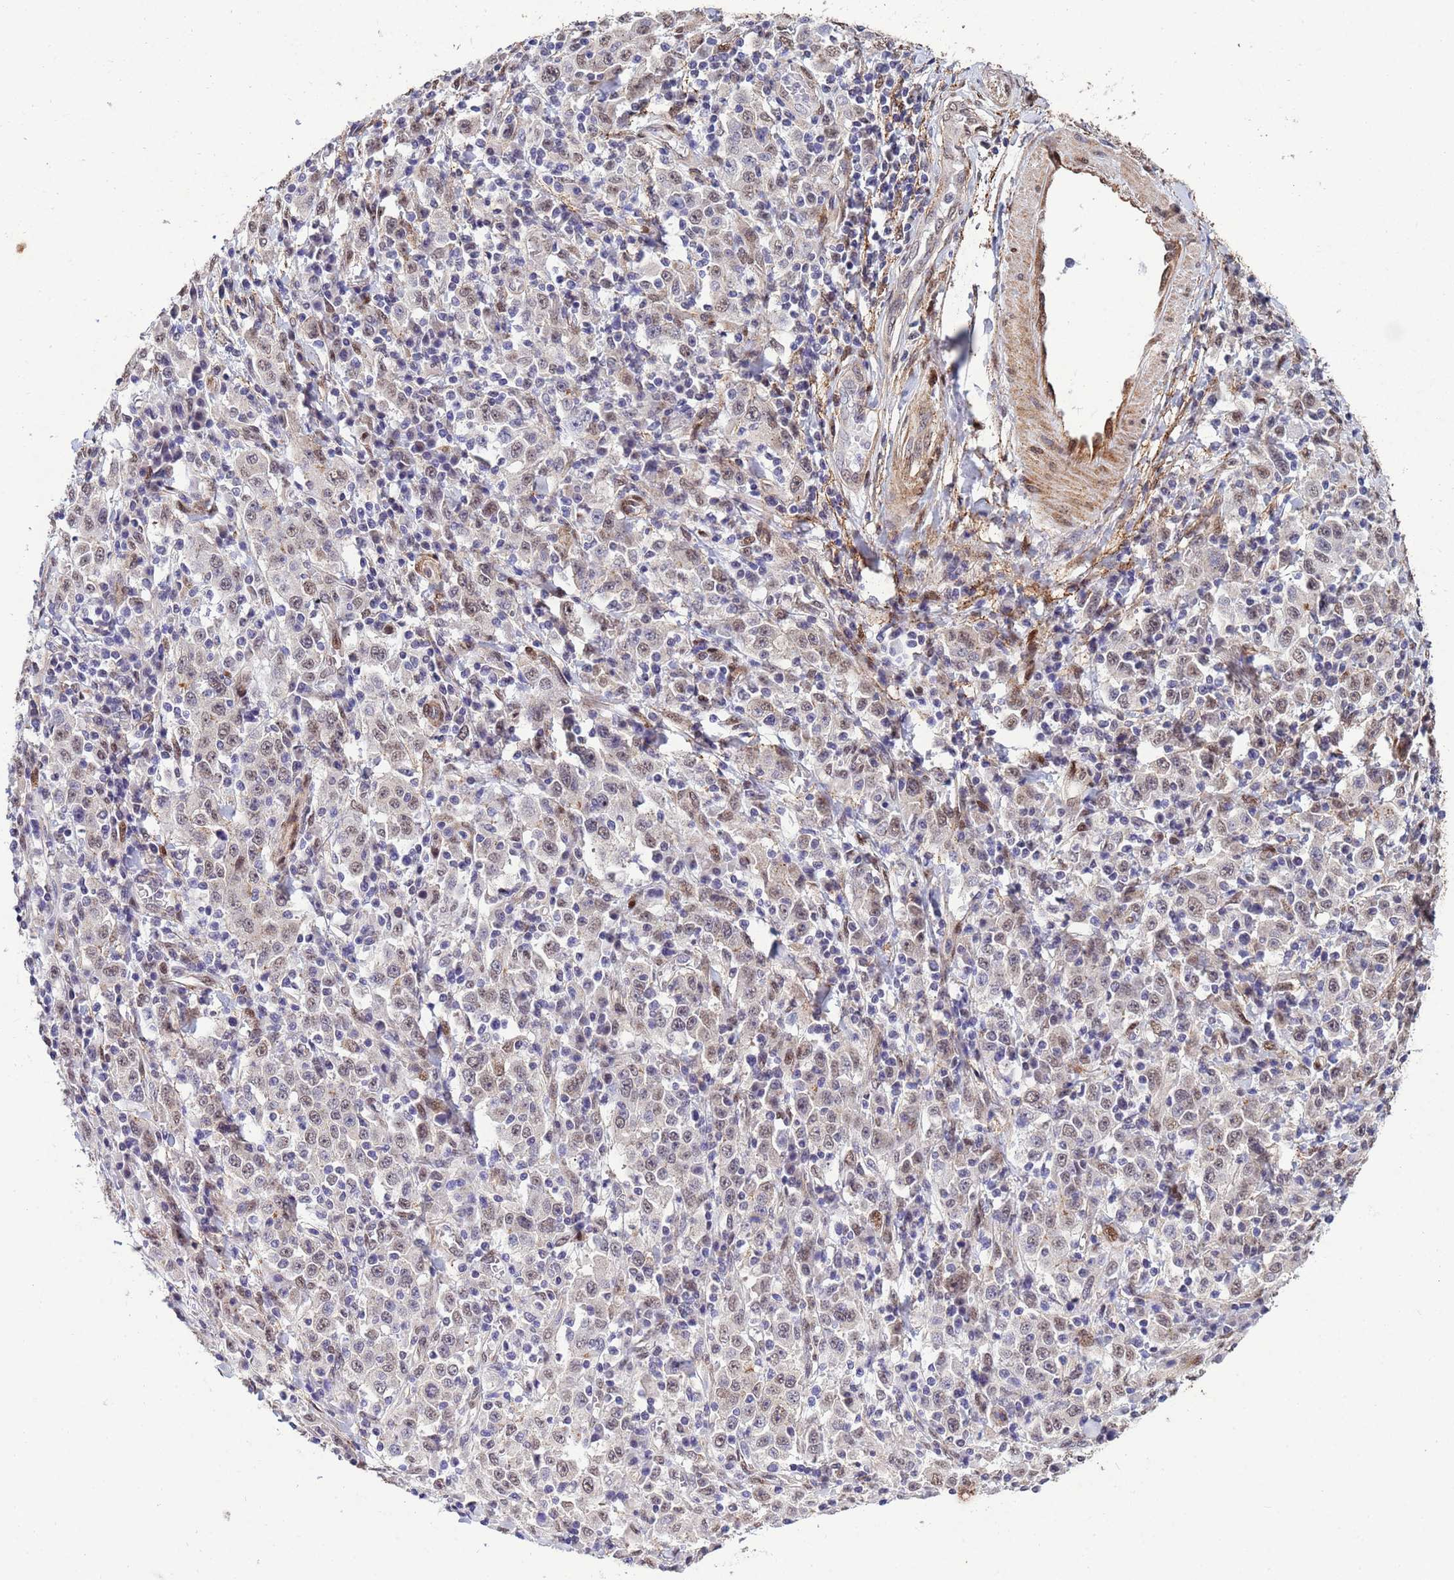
{"staining": {"intensity": "weak", "quantity": "25%-75%", "location": "nuclear"}, "tissue": "stomach cancer", "cell_type": "Tumor cells", "image_type": "cancer", "snomed": [{"axis": "morphology", "description": "Normal tissue, NOS"}, {"axis": "morphology", "description": "Adenocarcinoma, NOS"}, {"axis": "topography", "description": "Stomach, upper"}, {"axis": "topography", "description": "Stomach"}], "caption": "Stomach cancer stained with a brown dye shows weak nuclear positive positivity in about 25%-75% of tumor cells.", "gene": "TRIP6", "patient": {"sex": "male", "age": 59}}